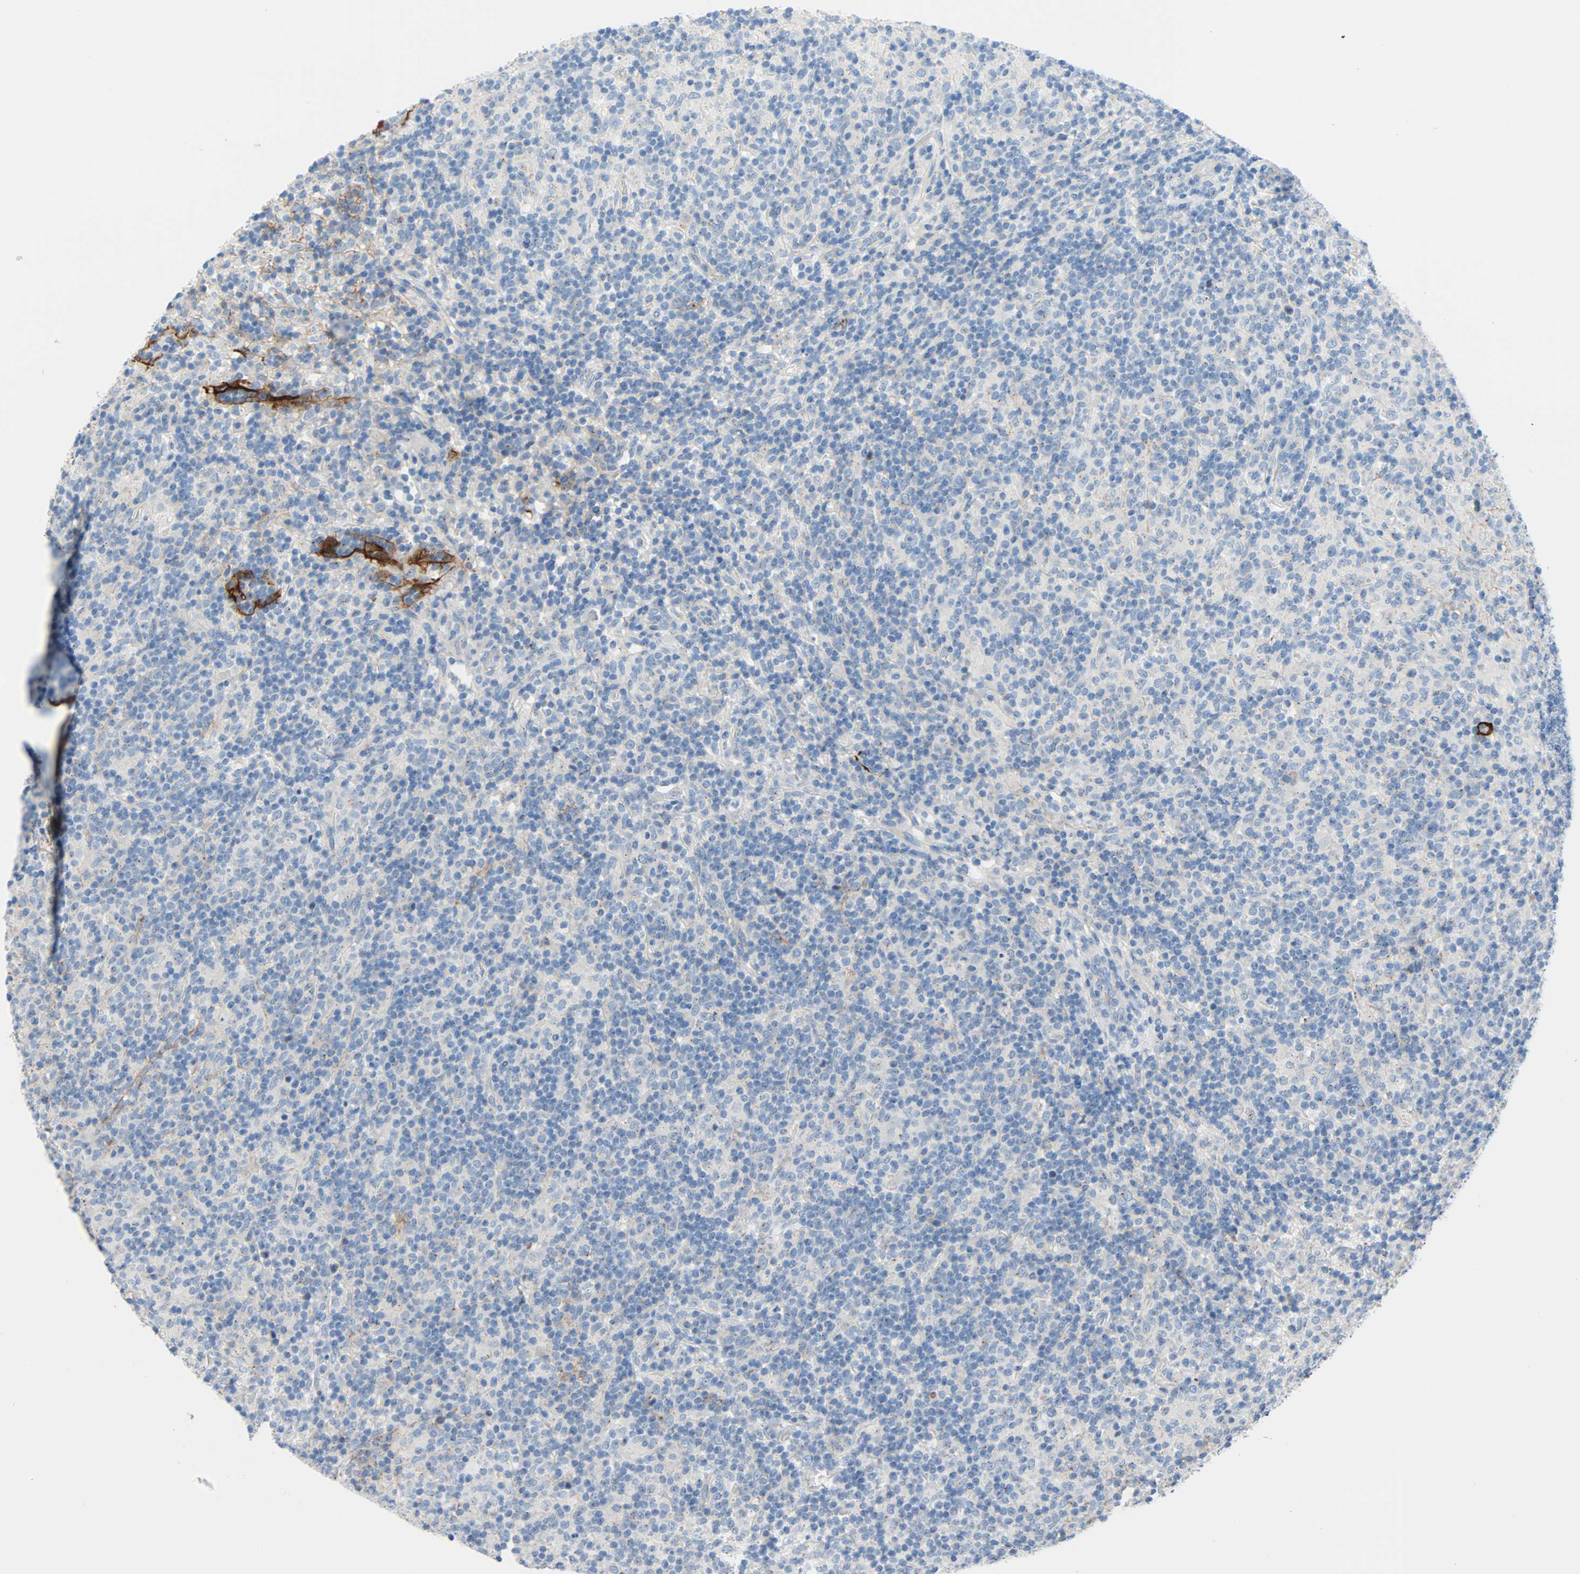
{"staining": {"intensity": "negative", "quantity": "none", "location": "none"}, "tissue": "lymphoma", "cell_type": "Tumor cells", "image_type": "cancer", "snomed": [{"axis": "morphology", "description": "Hodgkin's disease, NOS"}, {"axis": "topography", "description": "Lymph node"}], "caption": "Tumor cells are negative for protein expression in human lymphoma.", "gene": "PDPN", "patient": {"sex": "male", "age": 70}}